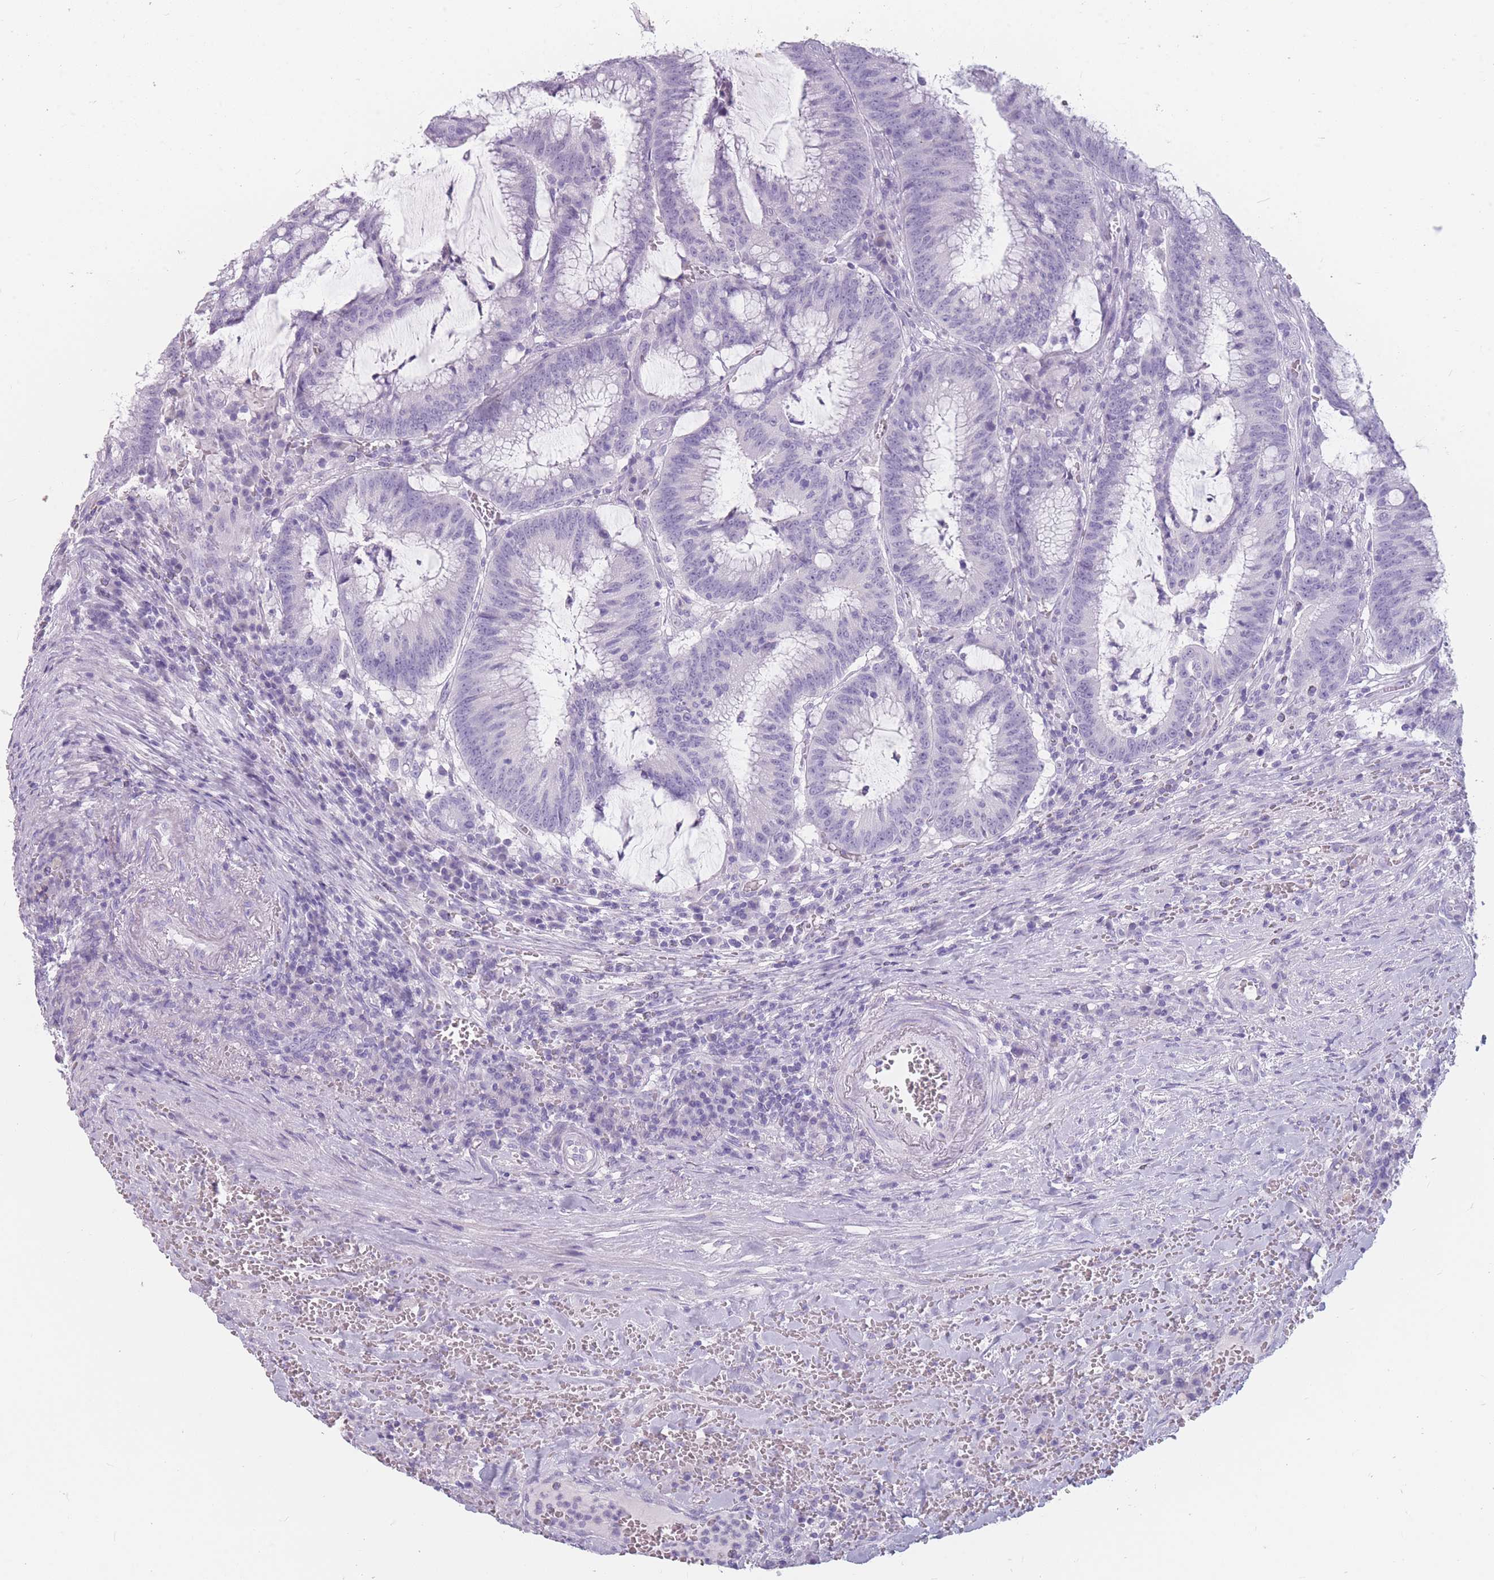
{"staining": {"intensity": "negative", "quantity": "none", "location": "none"}, "tissue": "colorectal cancer", "cell_type": "Tumor cells", "image_type": "cancer", "snomed": [{"axis": "morphology", "description": "Adenocarcinoma, NOS"}, {"axis": "topography", "description": "Rectum"}], "caption": "An image of colorectal adenocarcinoma stained for a protein reveals no brown staining in tumor cells.", "gene": "CCNO", "patient": {"sex": "female", "age": 77}}